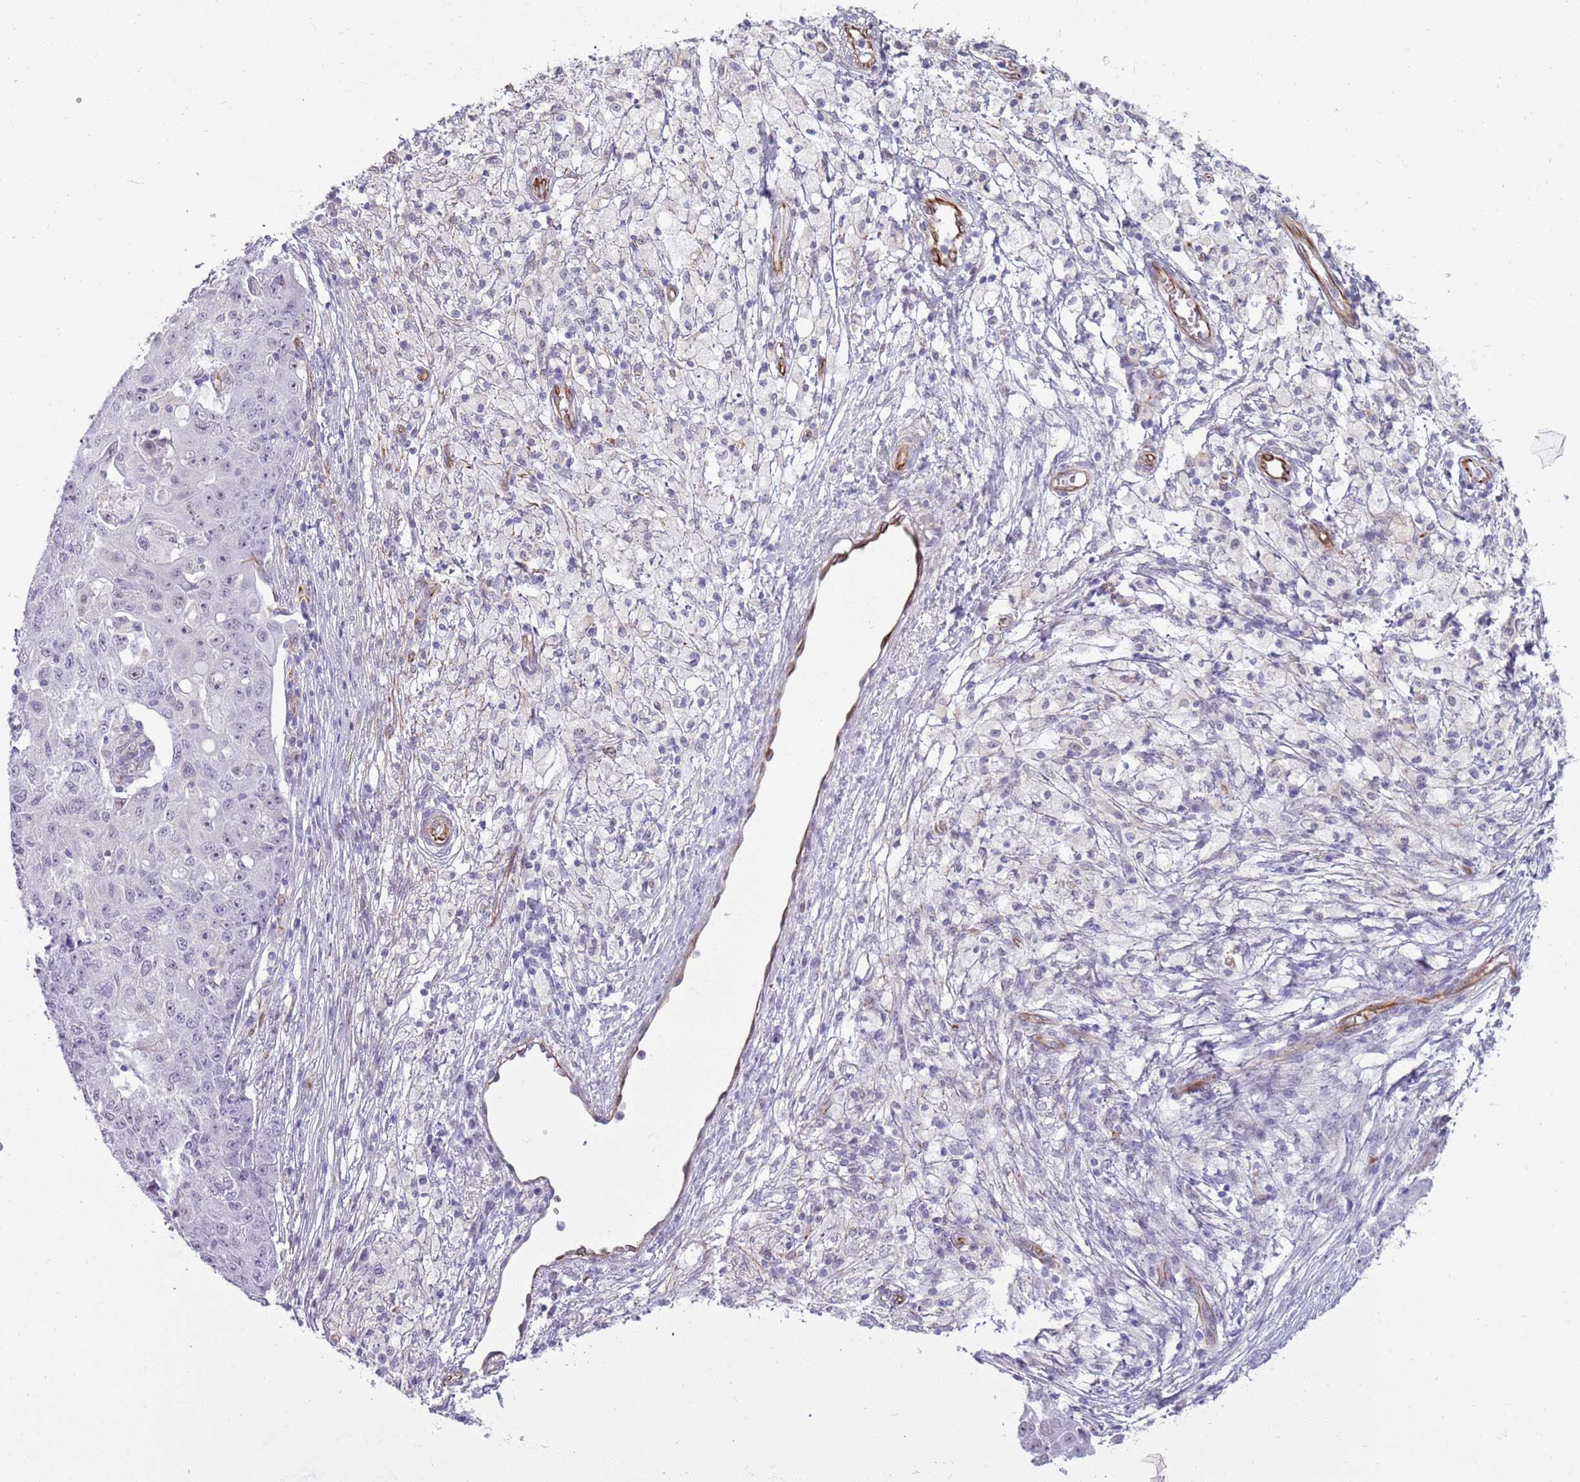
{"staining": {"intensity": "negative", "quantity": "none", "location": "none"}, "tissue": "ovarian cancer", "cell_type": "Tumor cells", "image_type": "cancer", "snomed": [{"axis": "morphology", "description": "Carcinoma, endometroid"}, {"axis": "topography", "description": "Ovary"}], "caption": "This photomicrograph is of ovarian cancer (endometroid carcinoma) stained with immunohistochemistry (IHC) to label a protein in brown with the nuclei are counter-stained blue. There is no positivity in tumor cells.", "gene": "NBPF3", "patient": {"sex": "female", "age": 42}}